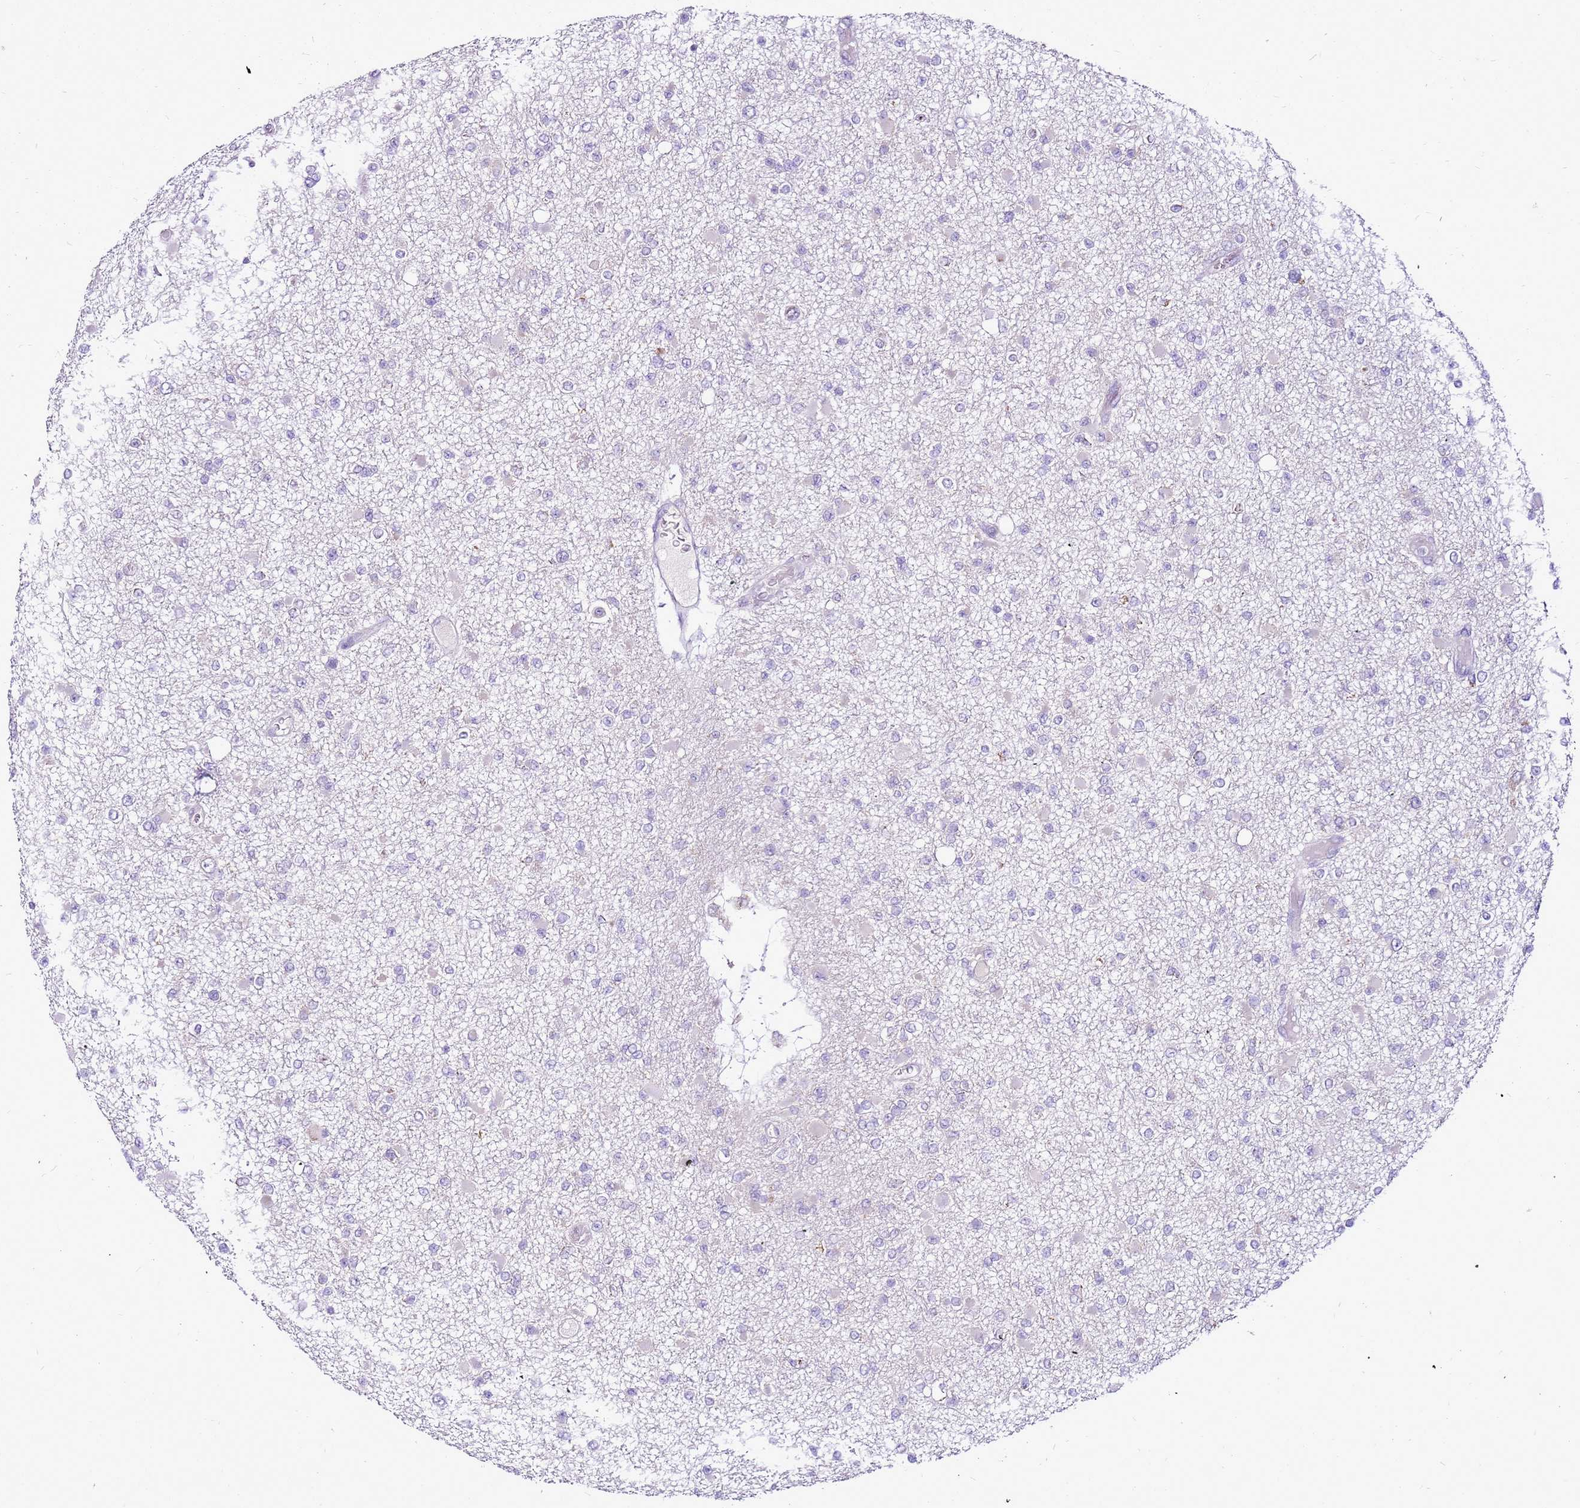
{"staining": {"intensity": "negative", "quantity": "none", "location": "none"}, "tissue": "glioma", "cell_type": "Tumor cells", "image_type": "cancer", "snomed": [{"axis": "morphology", "description": "Glioma, malignant, Low grade"}, {"axis": "topography", "description": "Brain"}], "caption": "The photomicrograph exhibits no significant positivity in tumor cells of malignant glioma (low-grade).", "gene": "MRPL36", "patient": {"sex": "female", "age": 22}}